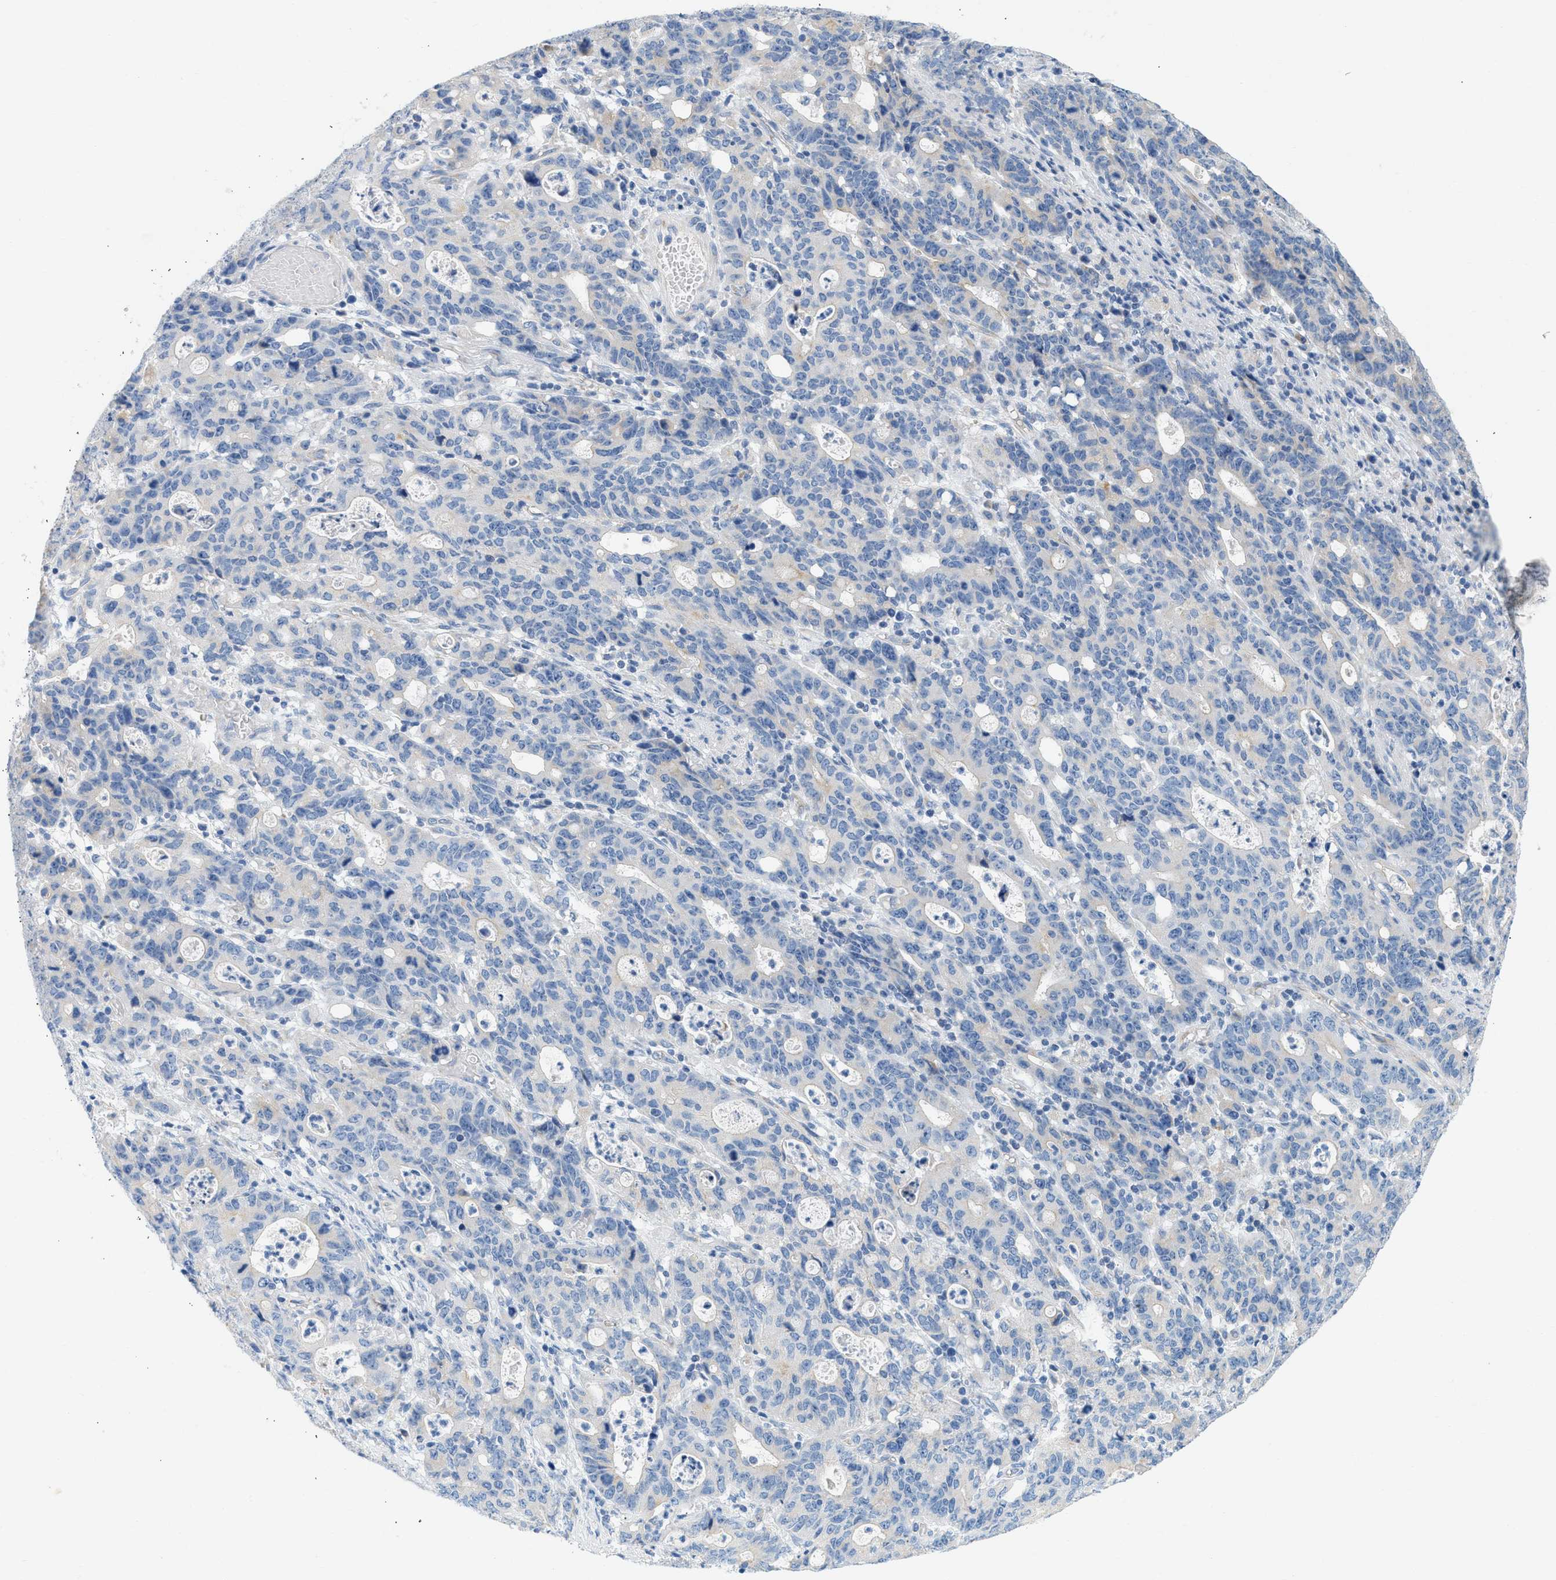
{"staining": {"intensity": "weak", "quantity": "<25%", "location": "cytoplasmic/membranous"}, "tissue": "stomach cancer", "cell_type": "Tumor cells", "image_type": "cancer", "snomed": [{"axis": "morphology", "description": "Adenocarcinoma, NOS"}, {"axis": "topography", "description": "Stomach, upper"}], "caption": "The histopathology image shows no significant expression in tumor cells of stomach adenocarcinoma.", "gene": "NDUFS8", "patient": {"sex": "male", "age": 69}}